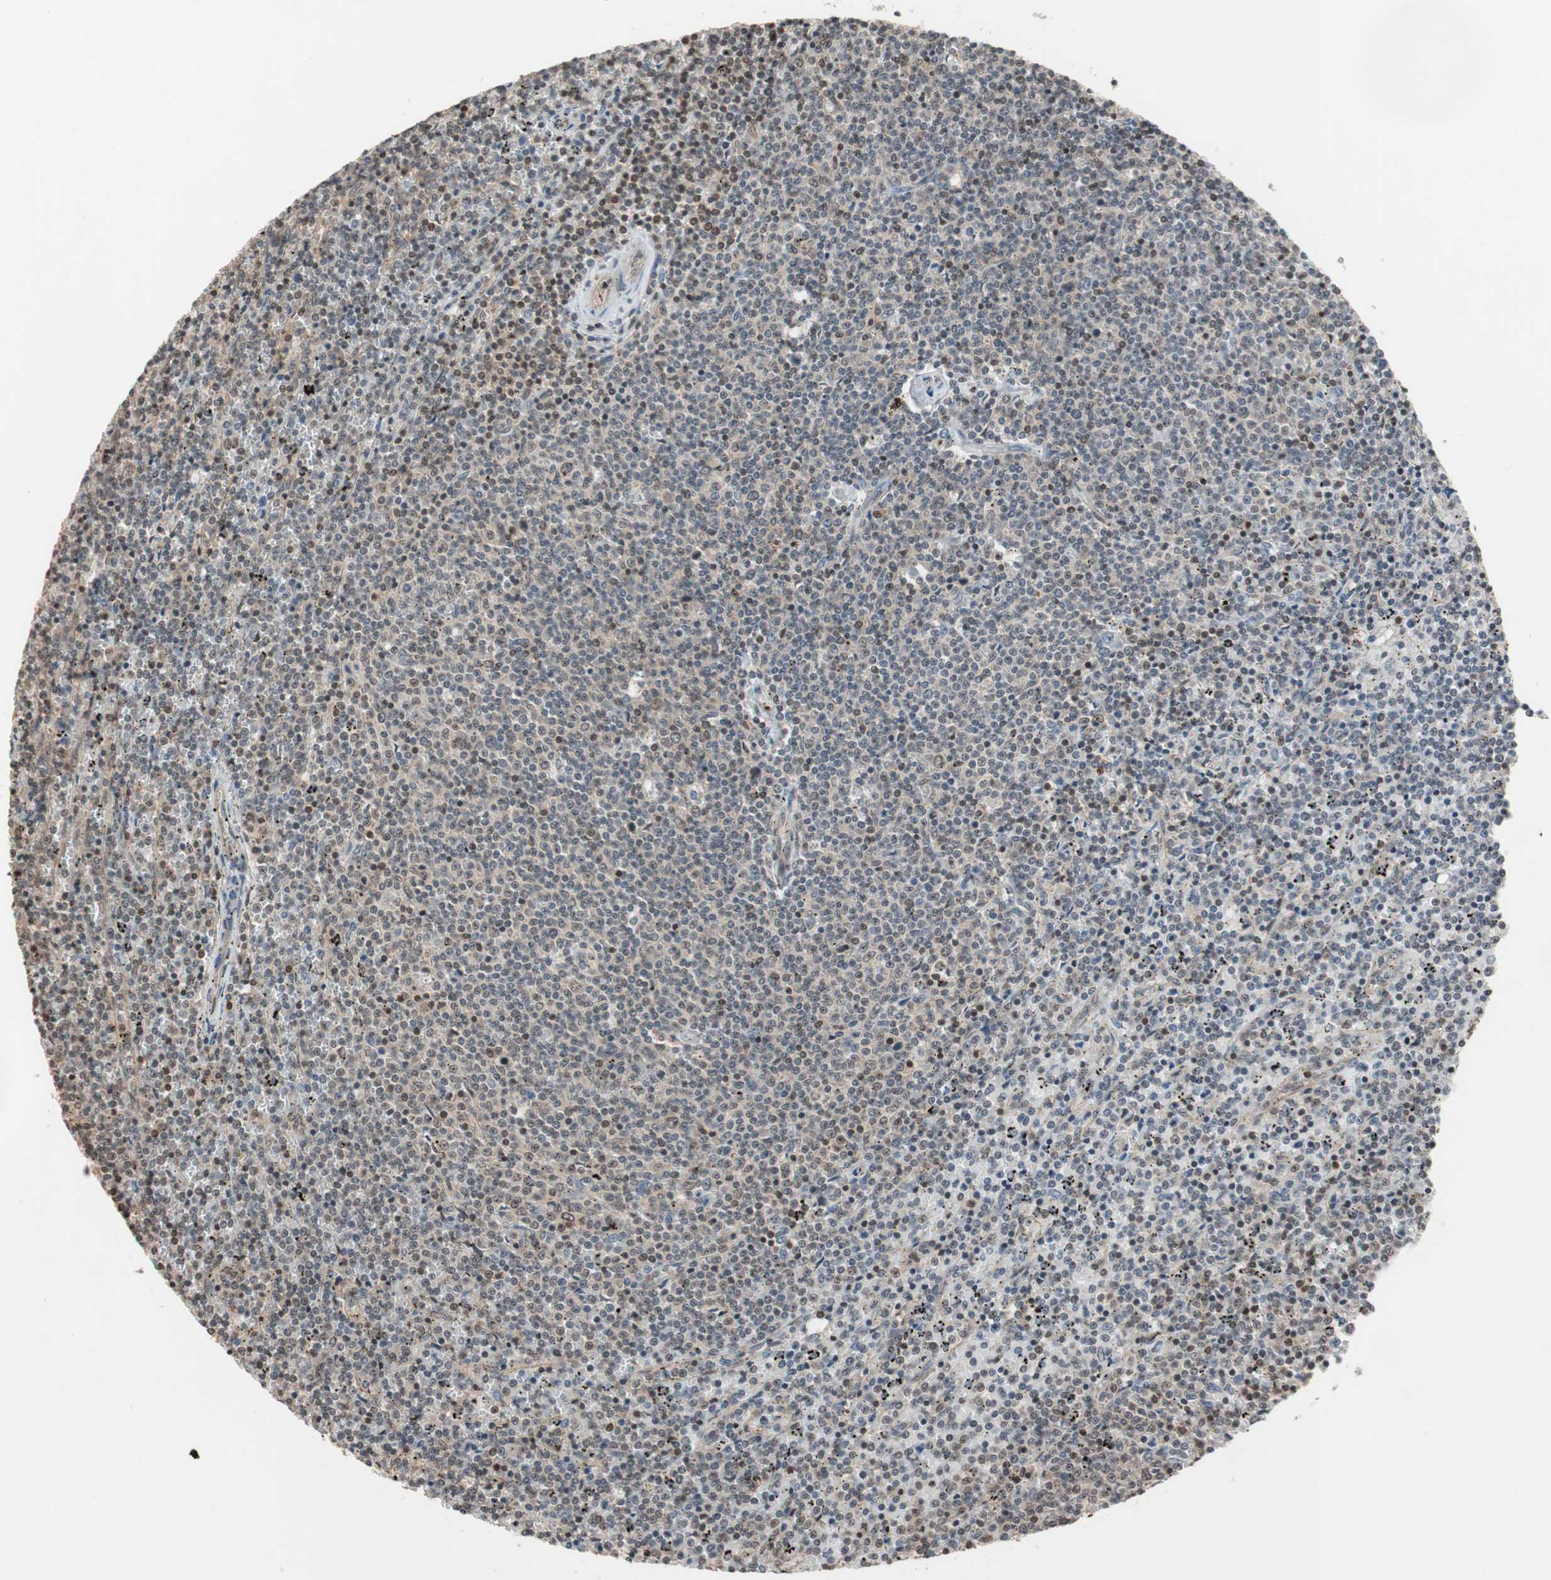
{"staining": {"intensity": "weak", "quantity": "<25%", "location": "nuclear"}, "tissue": "lymphoma", "cell_type": "Tumor cells", "image_type": "cancer", "snomed": [{"axis": "morphology", "description": "Malignant lymphoma, non-Hodgkin's type, Low grade"}, {"axis": "topography", "description": "Spleen"}], "caption": "Immunohistochemistry (IHC) of low-grade malignant lymphoma, non-Hodgkin's type displays no positivity in tumor cells.", "gene": "DRAP1", "patient": {"sex": "female", "age": 50}}